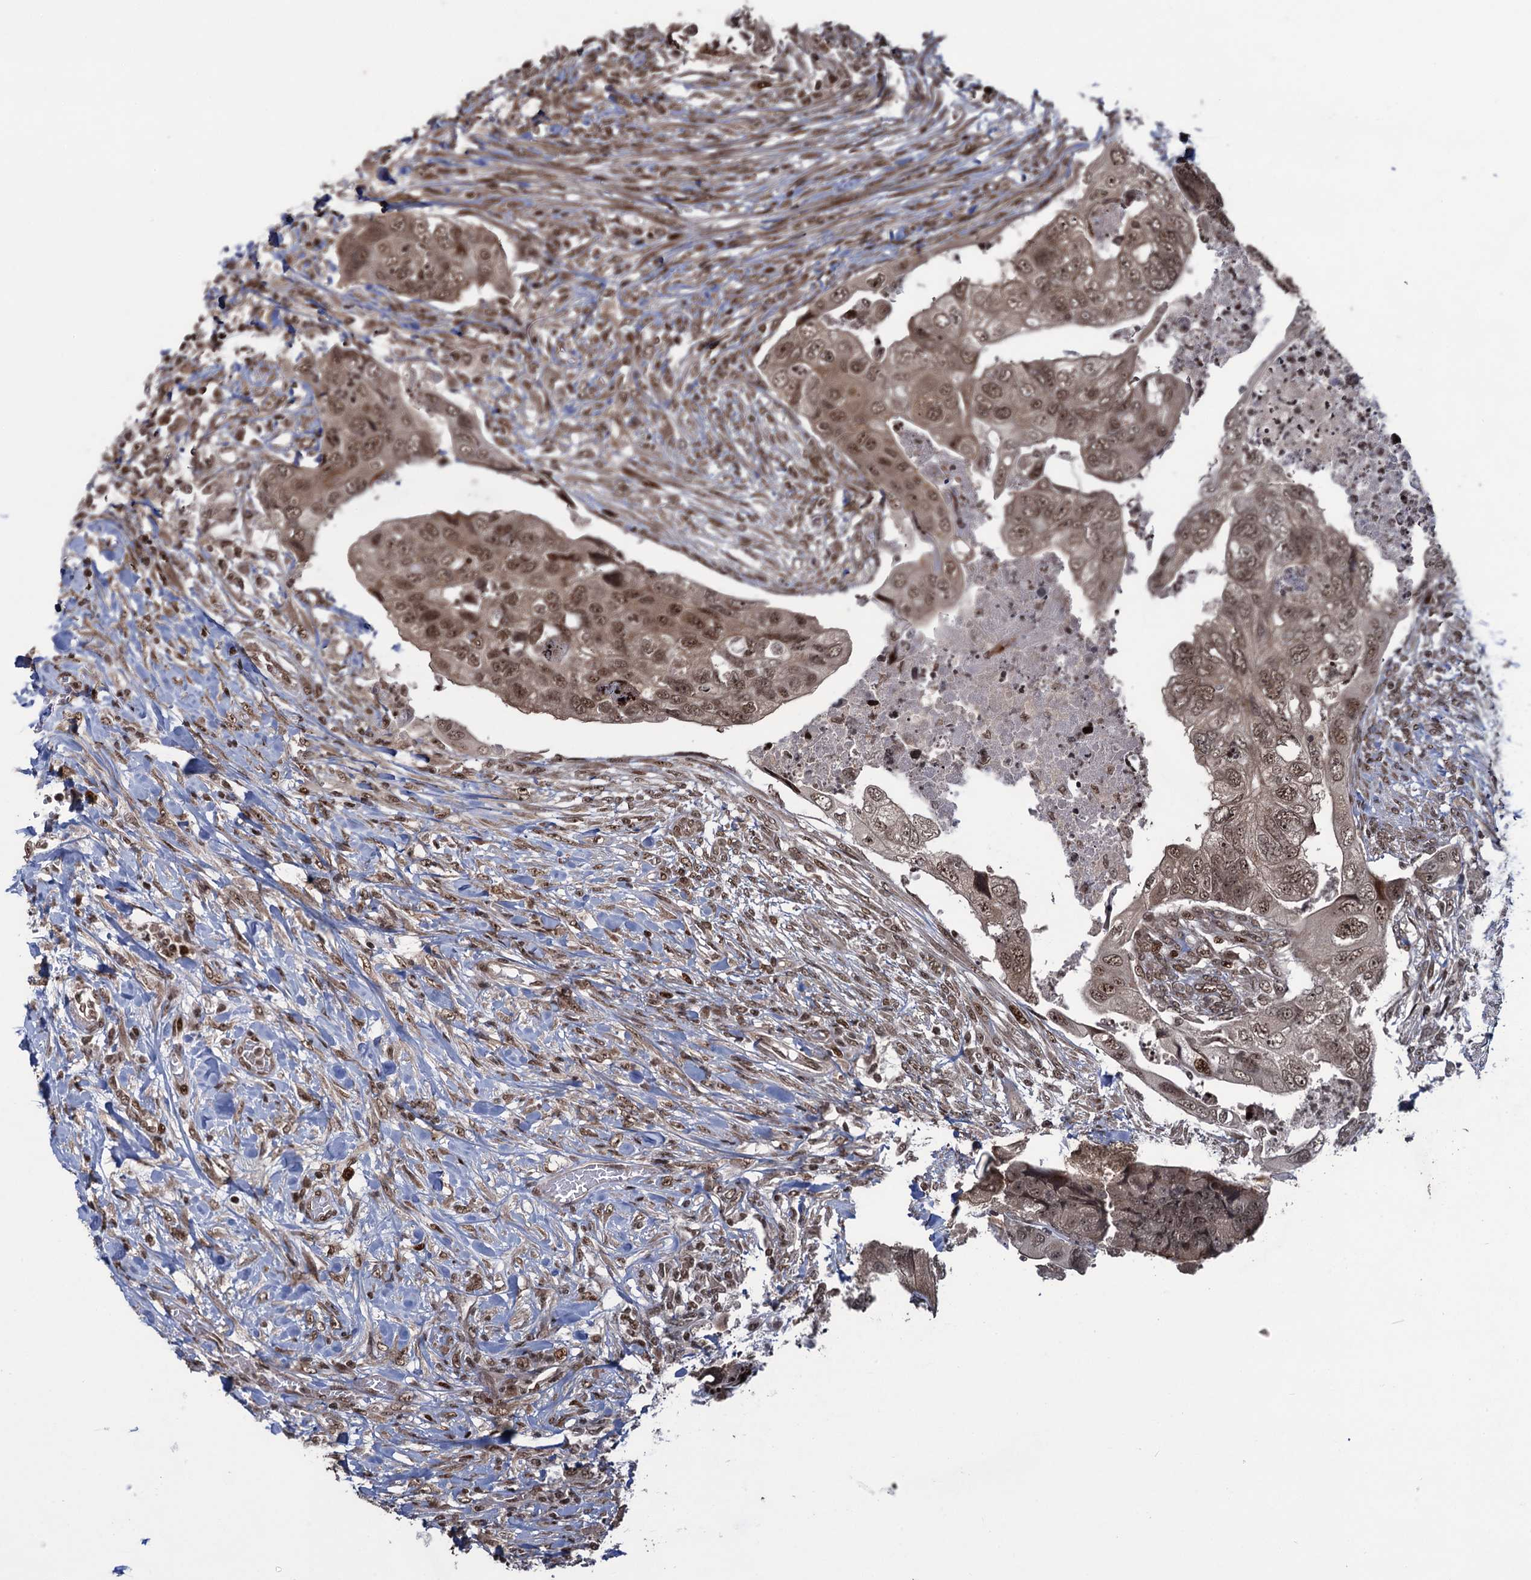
{"staining": {"intensity": "moderate", "quantity": ">75%", "location": "nuclear"}, "tissue": "colorectal cancer", "cell_type": "Tumor cells", "image_type": "cancer", "snomed": [{"axis": "morphology", "description": "Adenocarcinoma, NOS"}, {"axis": "topography", "description": "Rectum"}], "caption": "Moderate nuclear protein expression is present in approximately >75% of tumor cells in colorectal cancer (adenocarcinoma).", "gene": "ZNF169", "patient": {"sex": "male", "age": 63}}